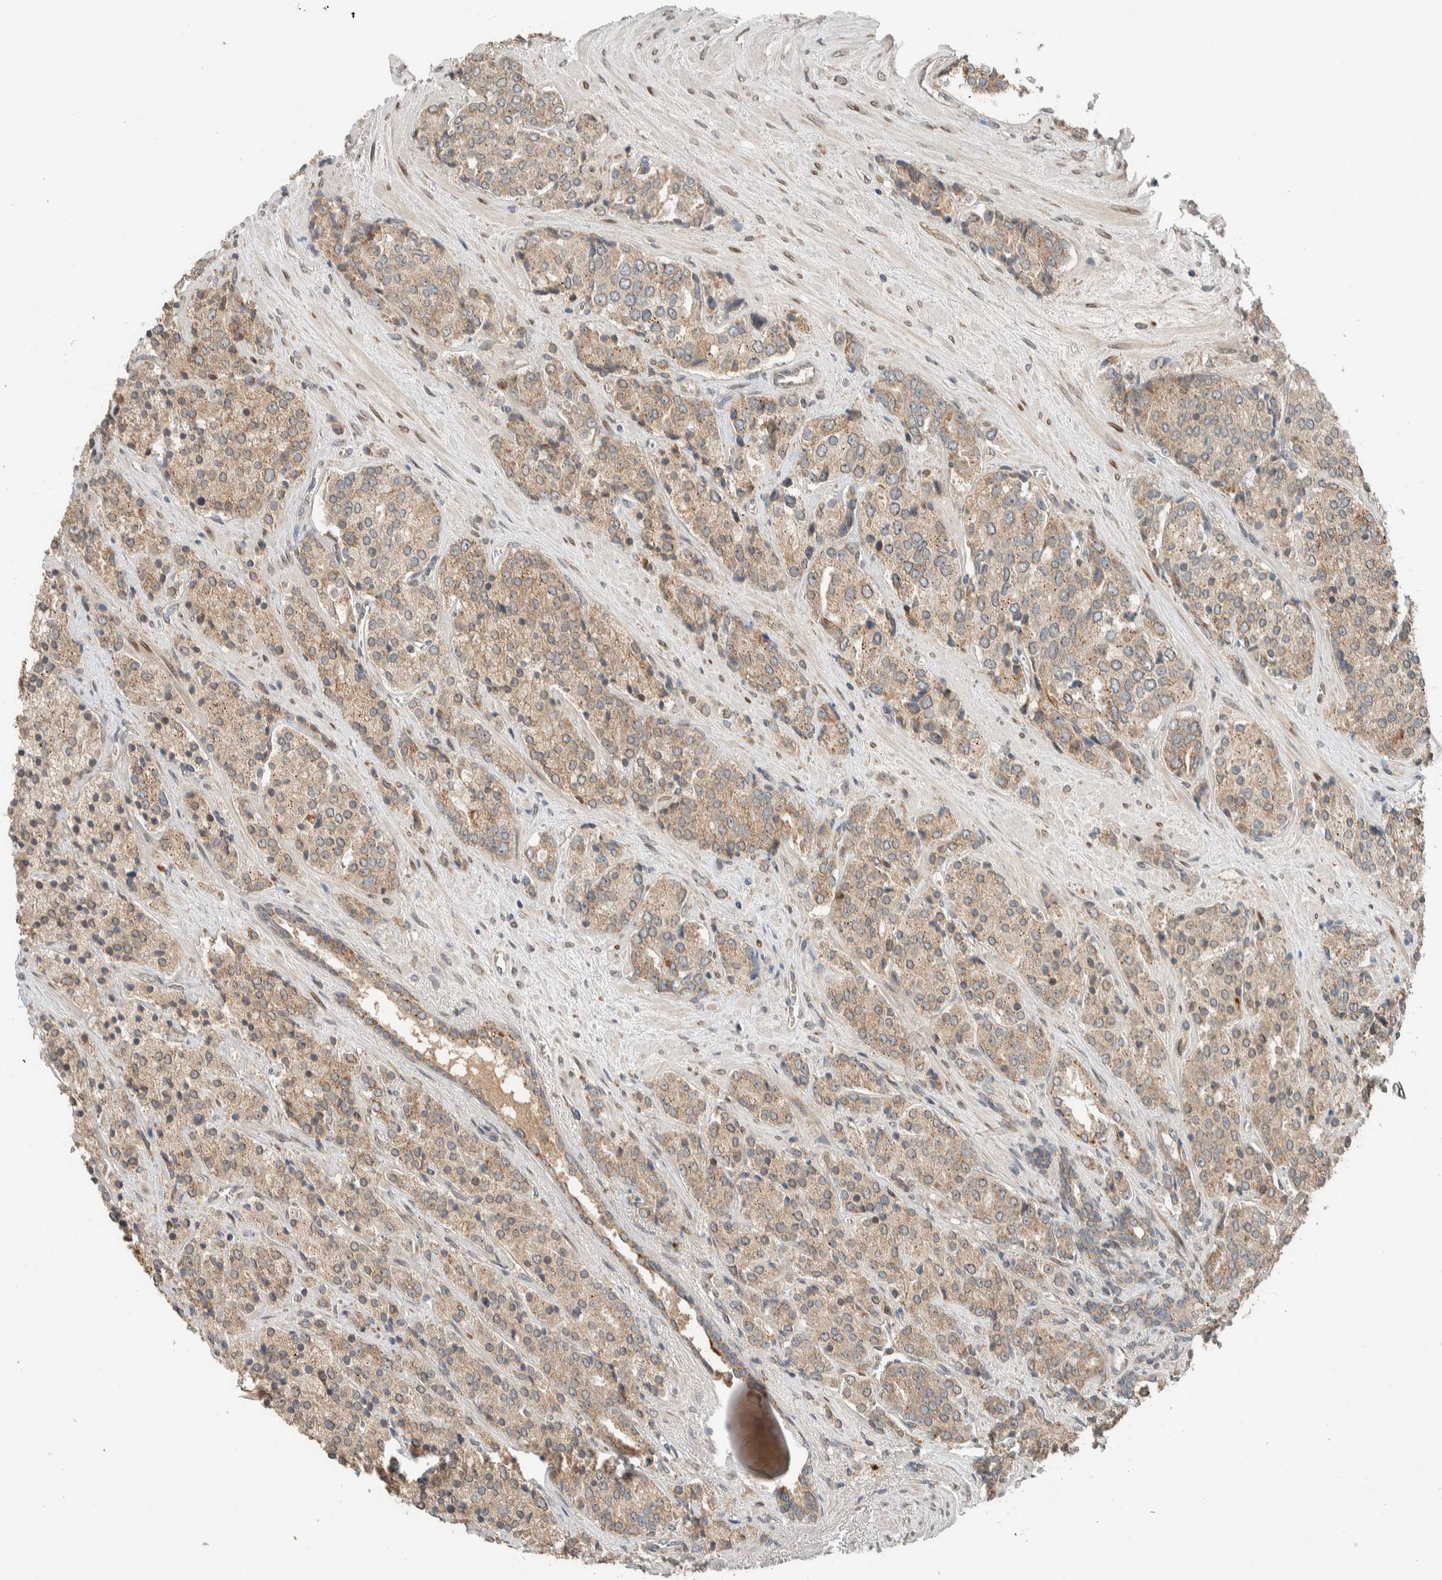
{"staining": {"intensity": "moderate", "quantity": ">75%", "location": "cytoplasmic/membranous"}, "tissue": "prostate cancer", "cell_type": "Tumor cells", "image_type": "cancer", "snomed": [{"axis": "morphology", "description": "Adenocarcinoma, High grade"}, {"axis": "topography", "description": "Prostate"}], "caption": "Immunohistochemistry photomicrograph of prostate cancer (adenocarcinoma (high-grade)) stained for a protein (brown), which shows medium levels of moderate cytoplasmic/membranous expression in about >75% of tumor cells.", "gene": "NBR1", "patient": {"sex": "male", "age": 71}}